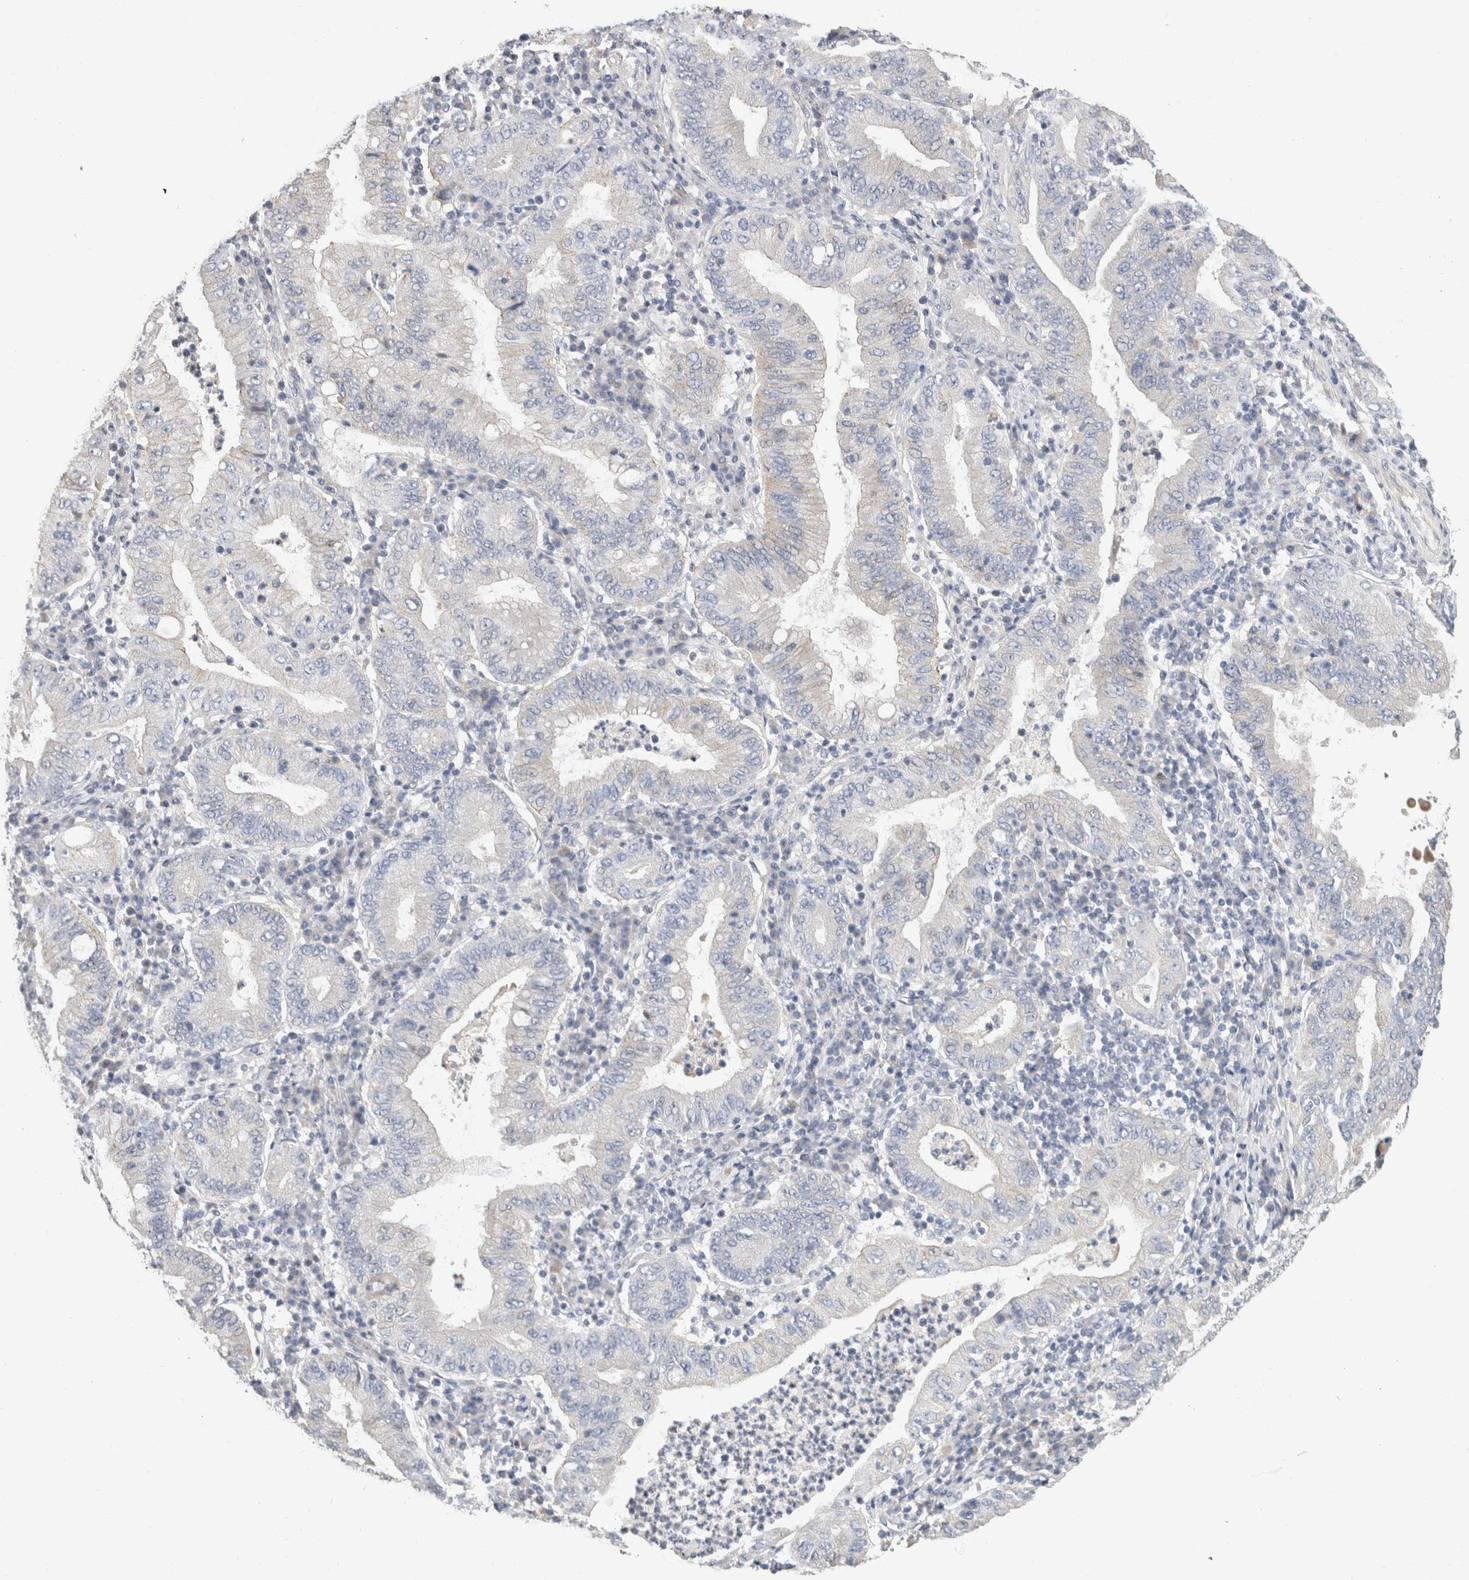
{"staining": {"intensity": "negative", "quantity": "none", "location": "none"}, "tissue": "stomach cancer", "cell_type": "Tumor cells", "image_type": "cancer", "snomed": [{"axis": "morphology", "description": "Normal tissue, NOS"}, {"axis": "morphology", "description": "Adenocarcinoma, NOS"}, {"axis": "topography", "description": "Esophagus"}, {"axis": "topography", "description": "Stomach, upper"}, {"axis": "topography", "description": "Peripheral nerve tissue"}], "caption": "Photomicrograph shows no protein positivity in tumor cells of adenocarcinoma (stomach) tissue.", "gene": "AFP", "patient": {"sex": "male", "age": 62}}